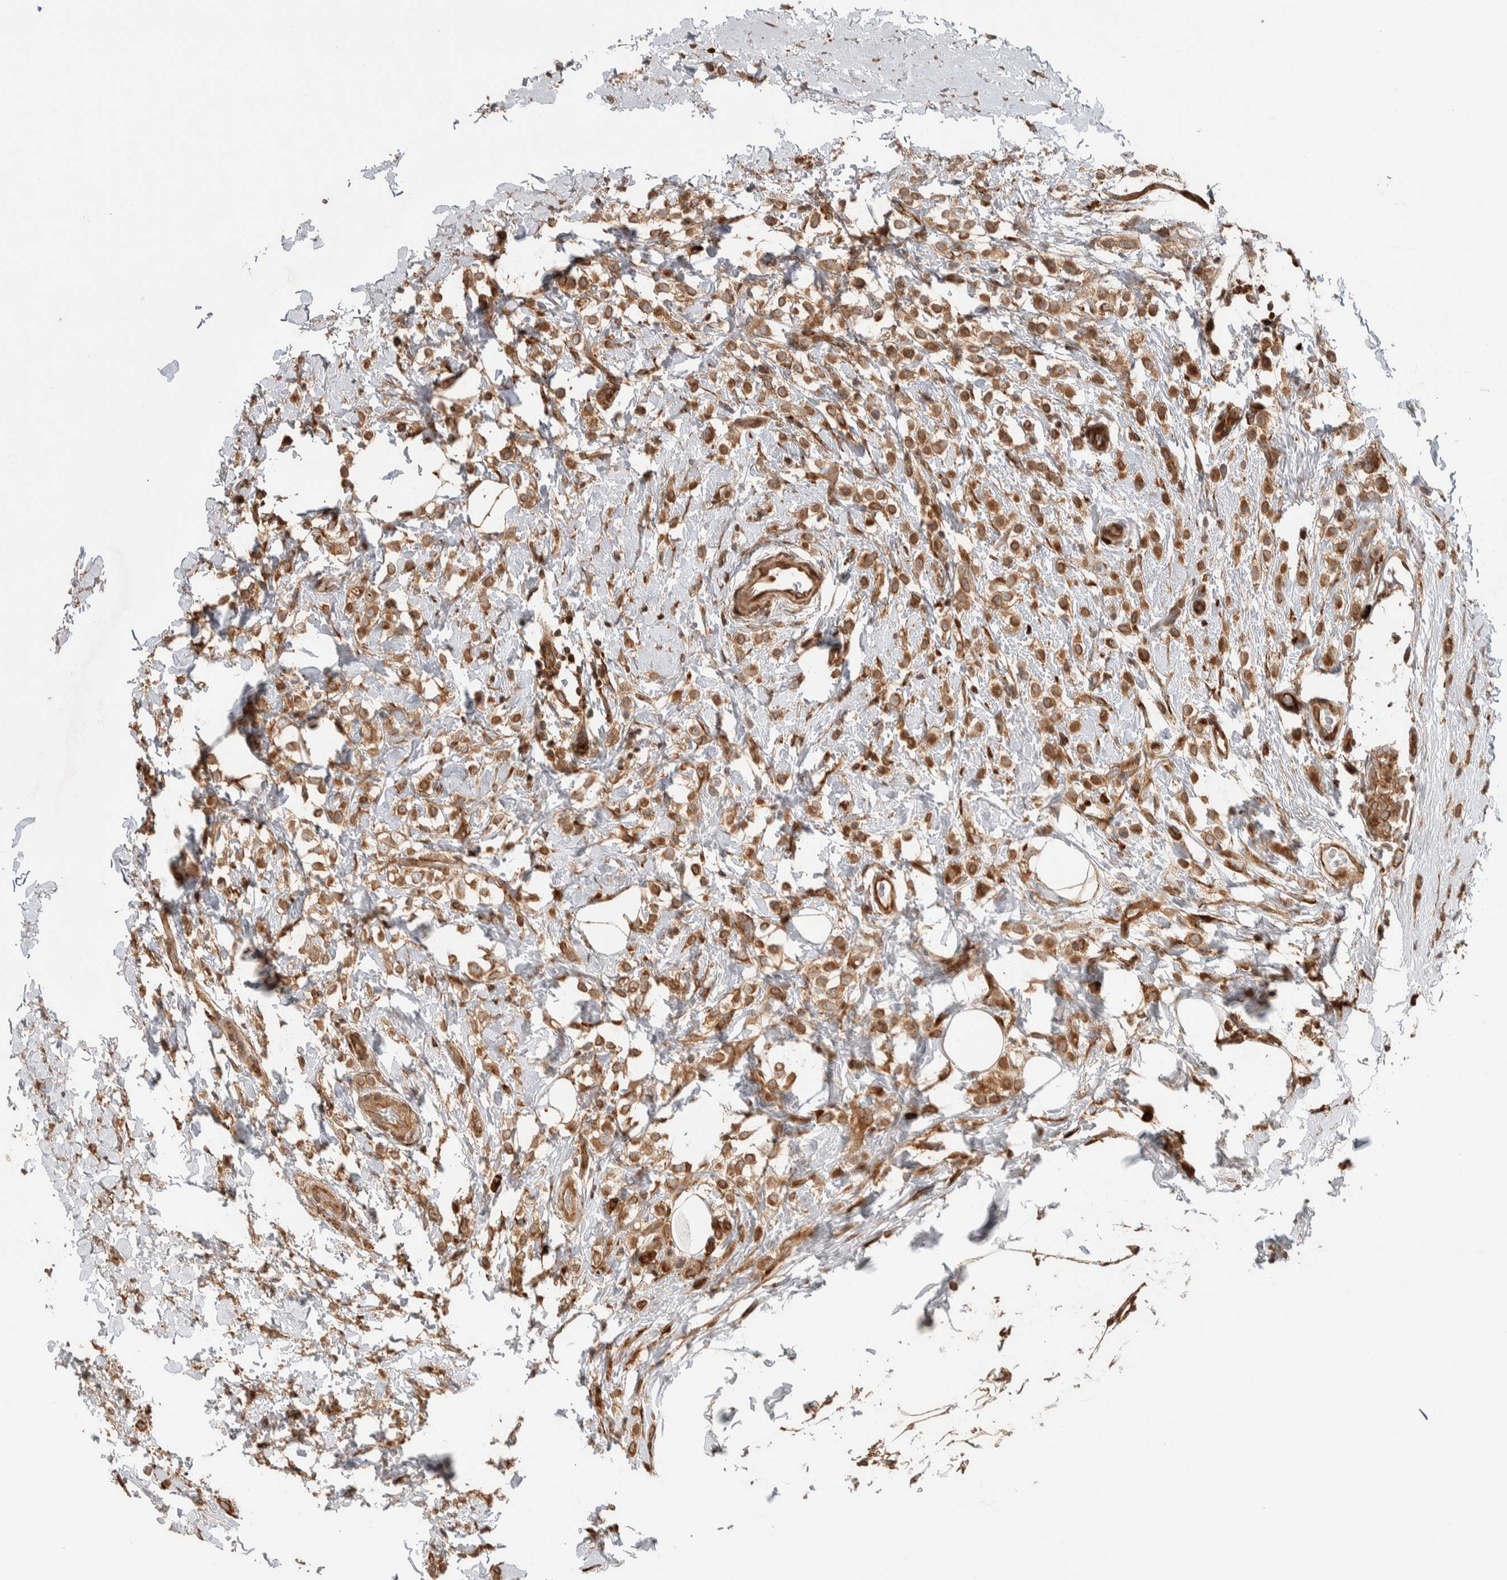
{"staining": {"intensity": "moderate", "quantity": ">75%", "location": "cytoplasmic/membranous"}, "tissue": "breast cancer", "cell_type": "Tumor cells", "image_type": "cancer", "snomed": [{"axis": "morphology", "description": "Lobular carcinoma"}, {"axis": "topography", "description": "Breast"}], "caption": "IHC (DAB (3,3'-diaminobenzidine)) staining of human lobular carcinoma (breast) demonstrates moderate cytoplasmic/membranous protein staining in about >75% of tumor cells.", "gene": "CNTROB", "patient": {"sex": "female", "age": 50}}